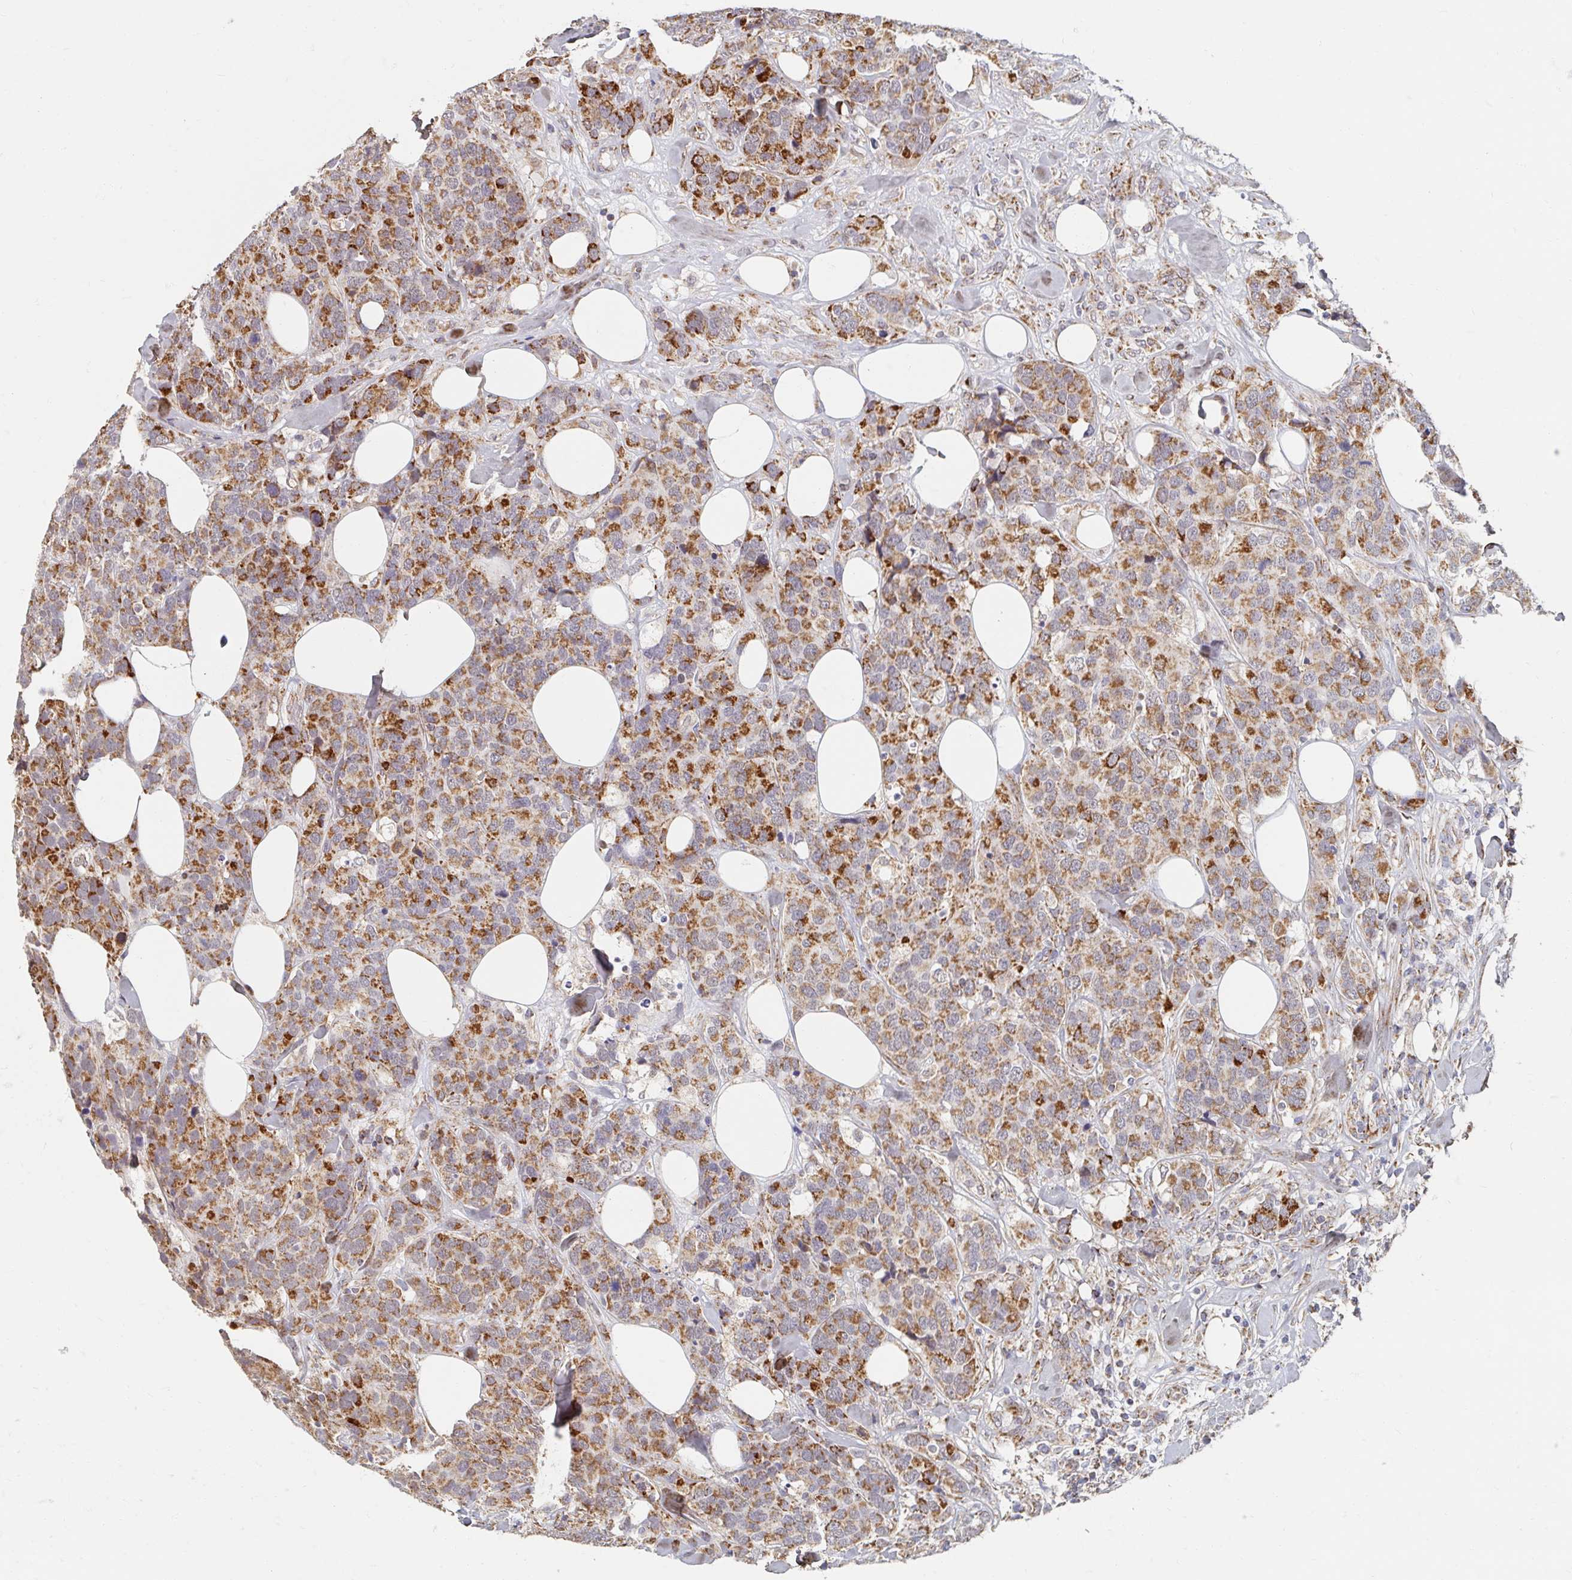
{"staining": {"intensity": "strong", "quantity": "25%-75%", "location": "cytoplasmic/membranous"}, "tissue": "breast cancer", "cell_type": "Tumor cells", "image_type": "cancer", "snomed": [{"axis": "morphology", "description": "Lobular carcinoma"}, {"axis": "topography", "description": "Breast"}], "caption": "An immunohistochemistry (IHC) histopathology image of tumor tissue is shown. Protein staining in brown labels strong cytoplasmic/membranous positivity in breast cancer within tumor cells.", "gene": "MAVS", "patient": {"sex": "female", "age": 59}}